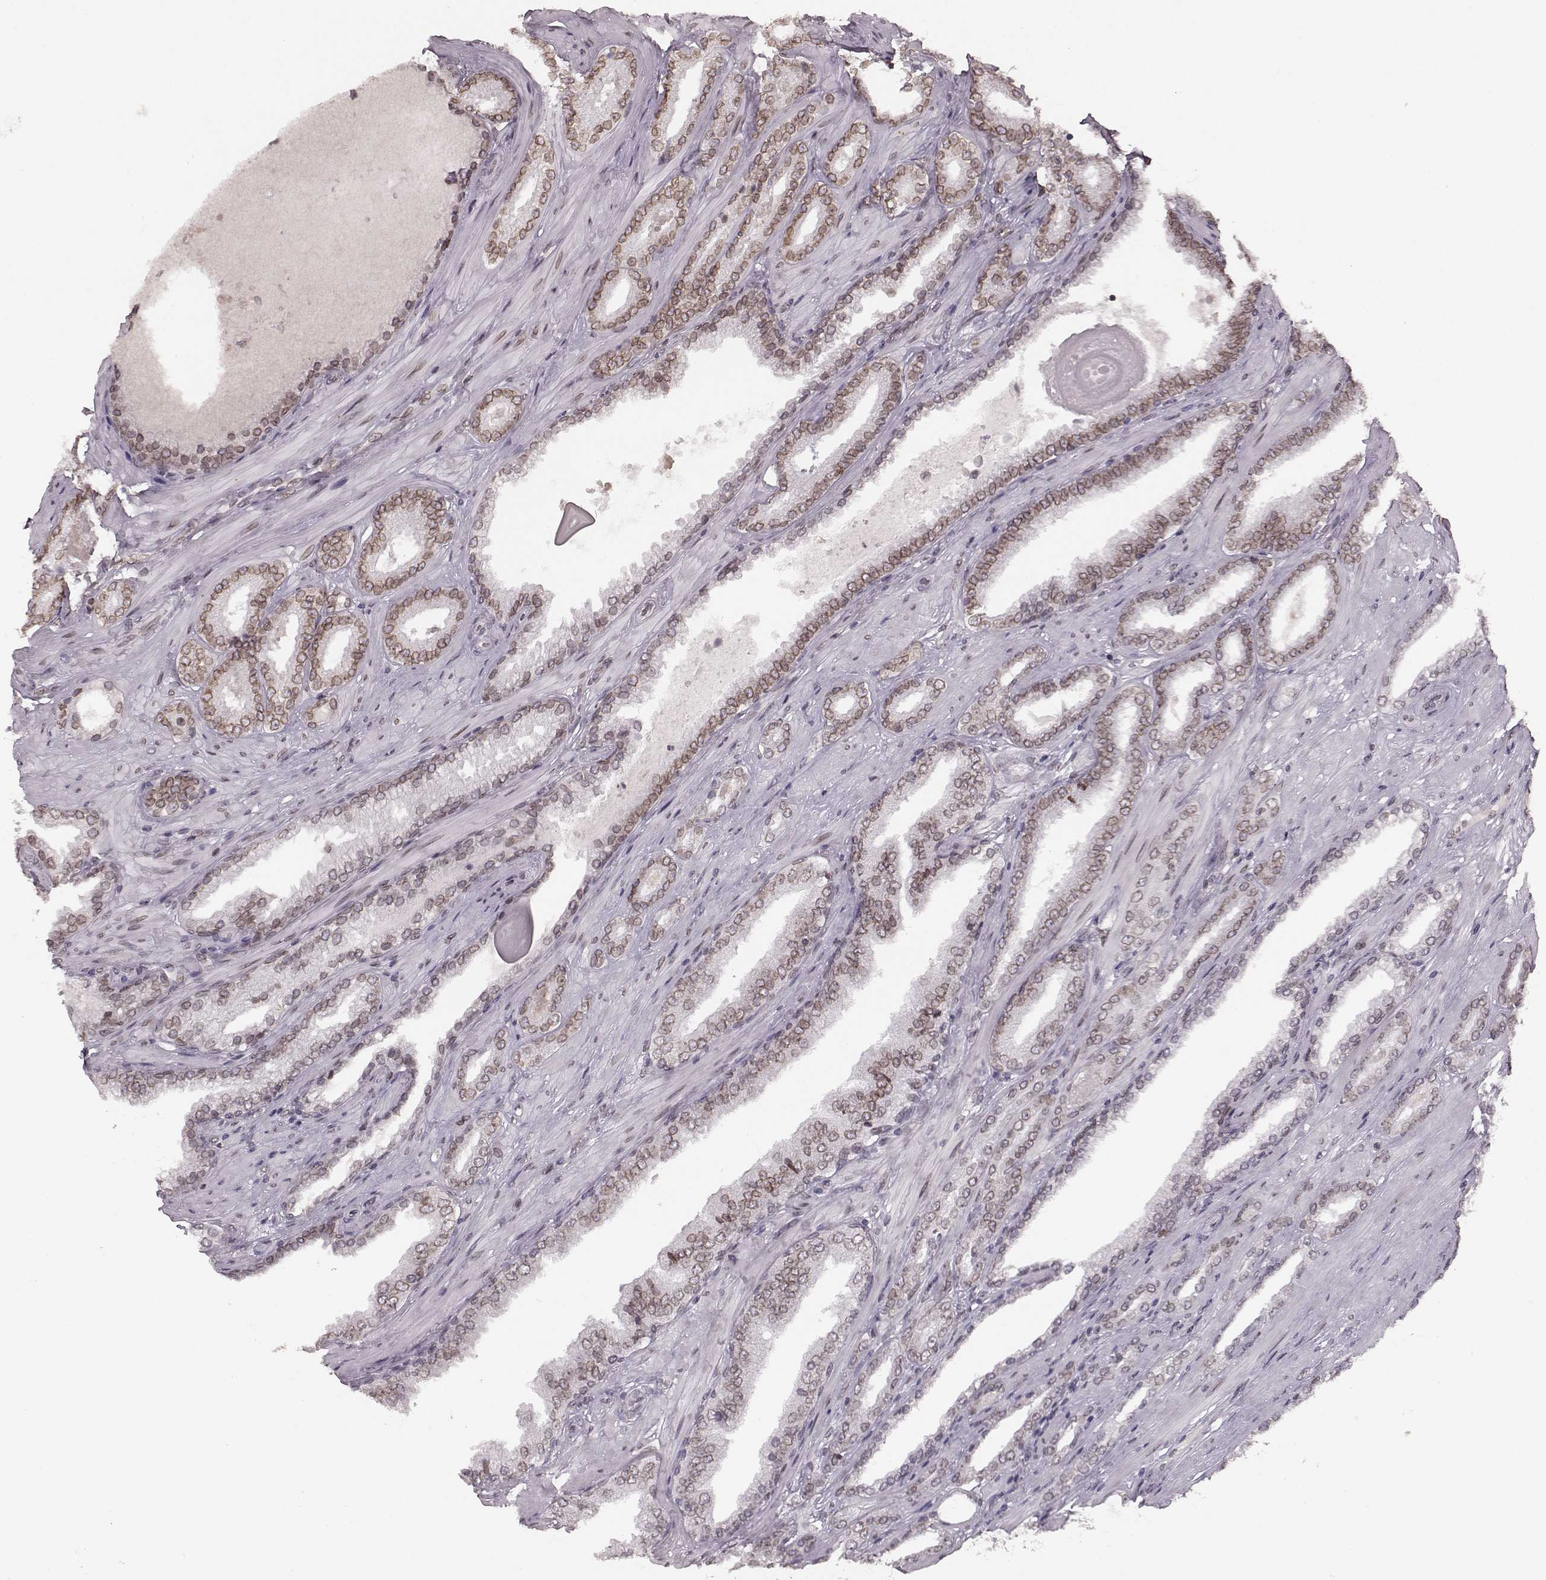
{"staining": {"intensity": "moderate", "quantity": ">75%", "location": "cytoplasmic/membranous,nuclear"}, "tissue": "prostate cancer", "cell_type": "Tumor cells", "image_type": "cancer", "snomed": [{"axis": "morphology", "description": "Adenocarcinoma, Low grade"}, {"axis": "topography", "description": "Prostate"}], "caption": "Immunohistochemical staining of prostate cancer reveals moderate cytoplasmic/membranous and nuclear protein expression in about >75% of tumor cells.", "gene": "DCAF12", "patient": {"sex": "male", "age": 61}}